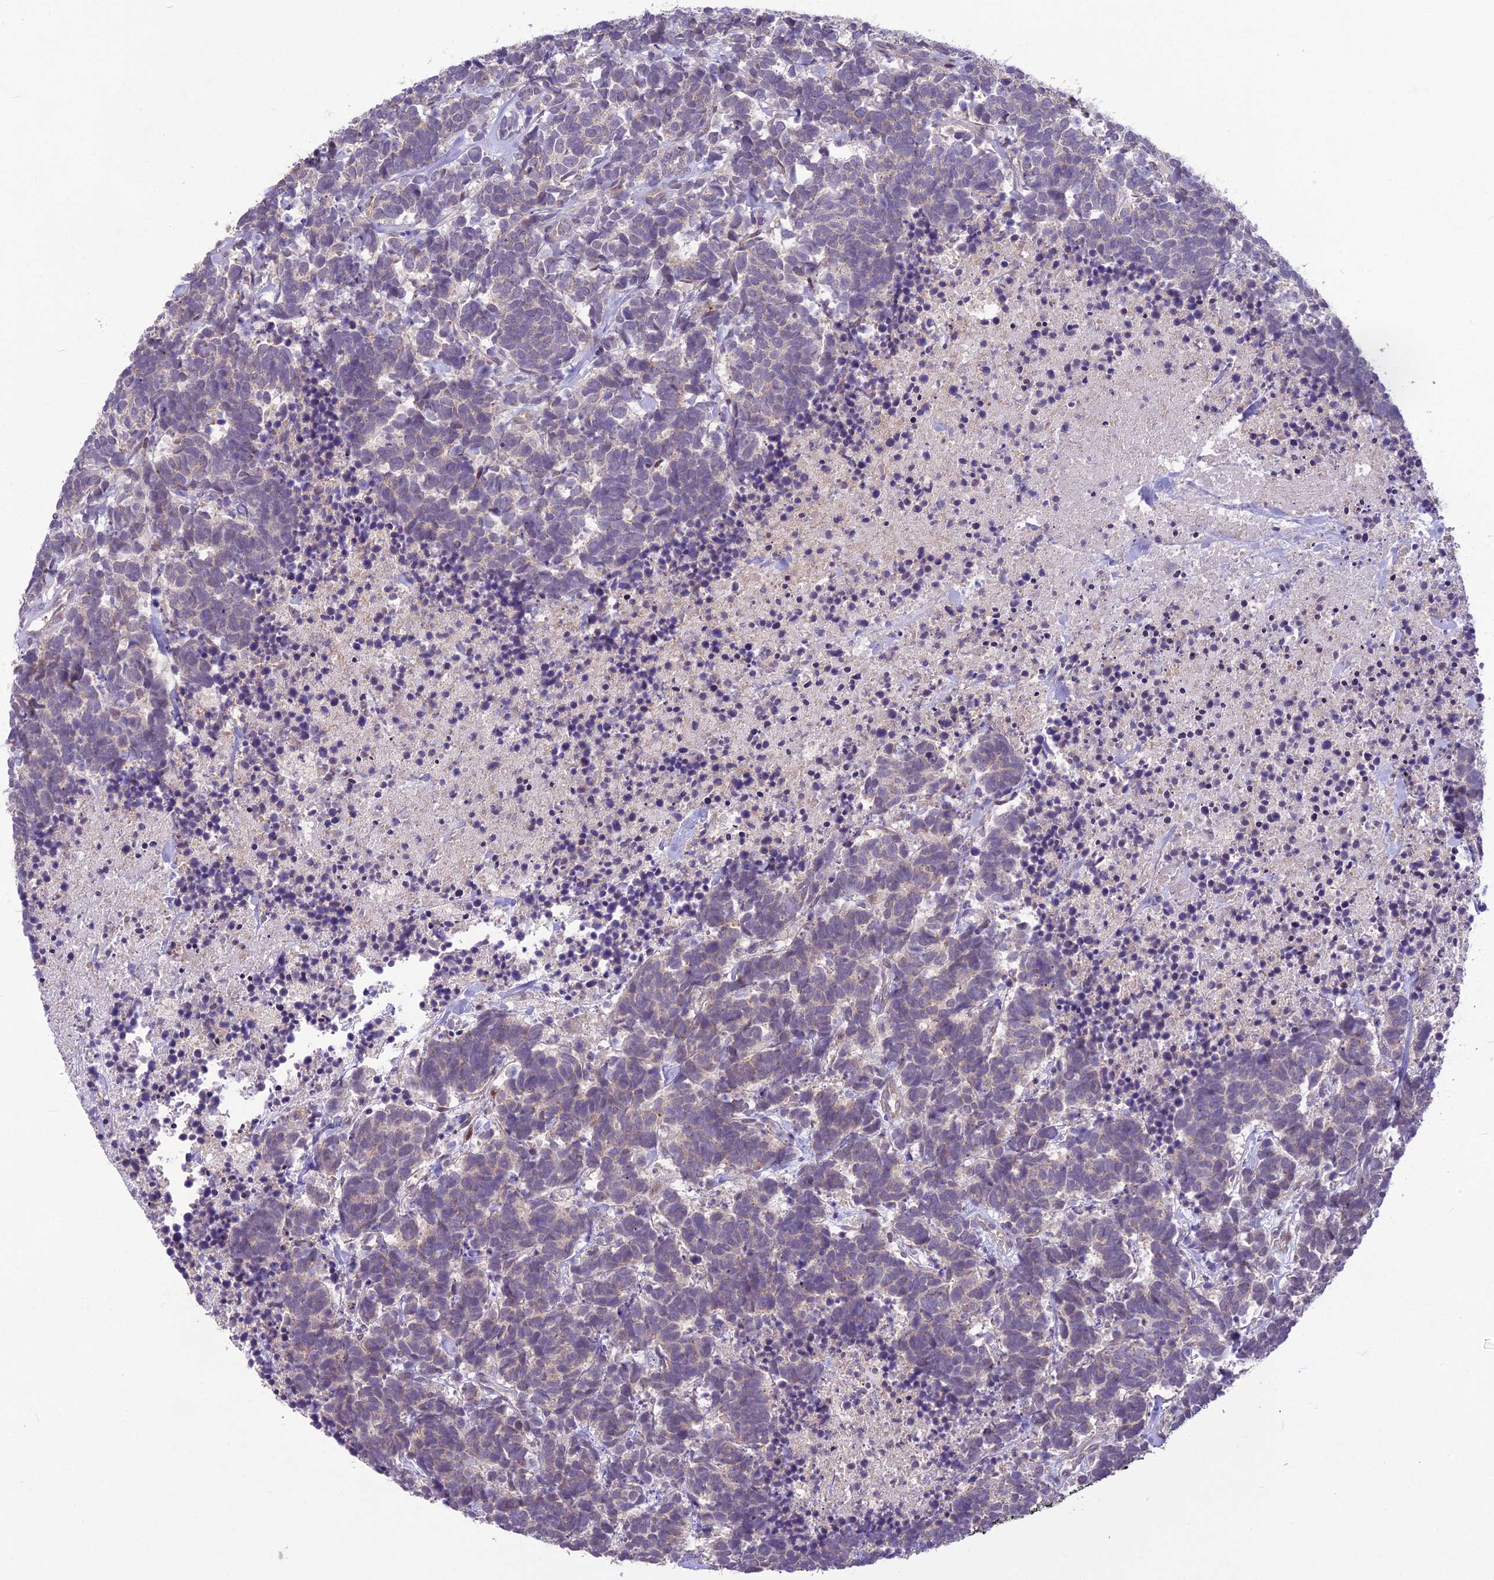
{"staining": {"intensity": "negative", "quantity": "none", "location": "none"}, "tissue": "carcinoid", "cell_type": "Tumor cells", "image_type": "cancer", "snomed": [{"axis": "morphology", "description": "Carcinoma, NOS"}, {"axis": "morphology", "description": "Carcinoid, malignant, NOS"}, {"axis": "topography", "description": "Prostate"}], "caption": "Tumor cells are negative for protein expression in human malignant carcinoid.", "gene": "AP1M1", "patient": {"sex": "male", "age": 57}}